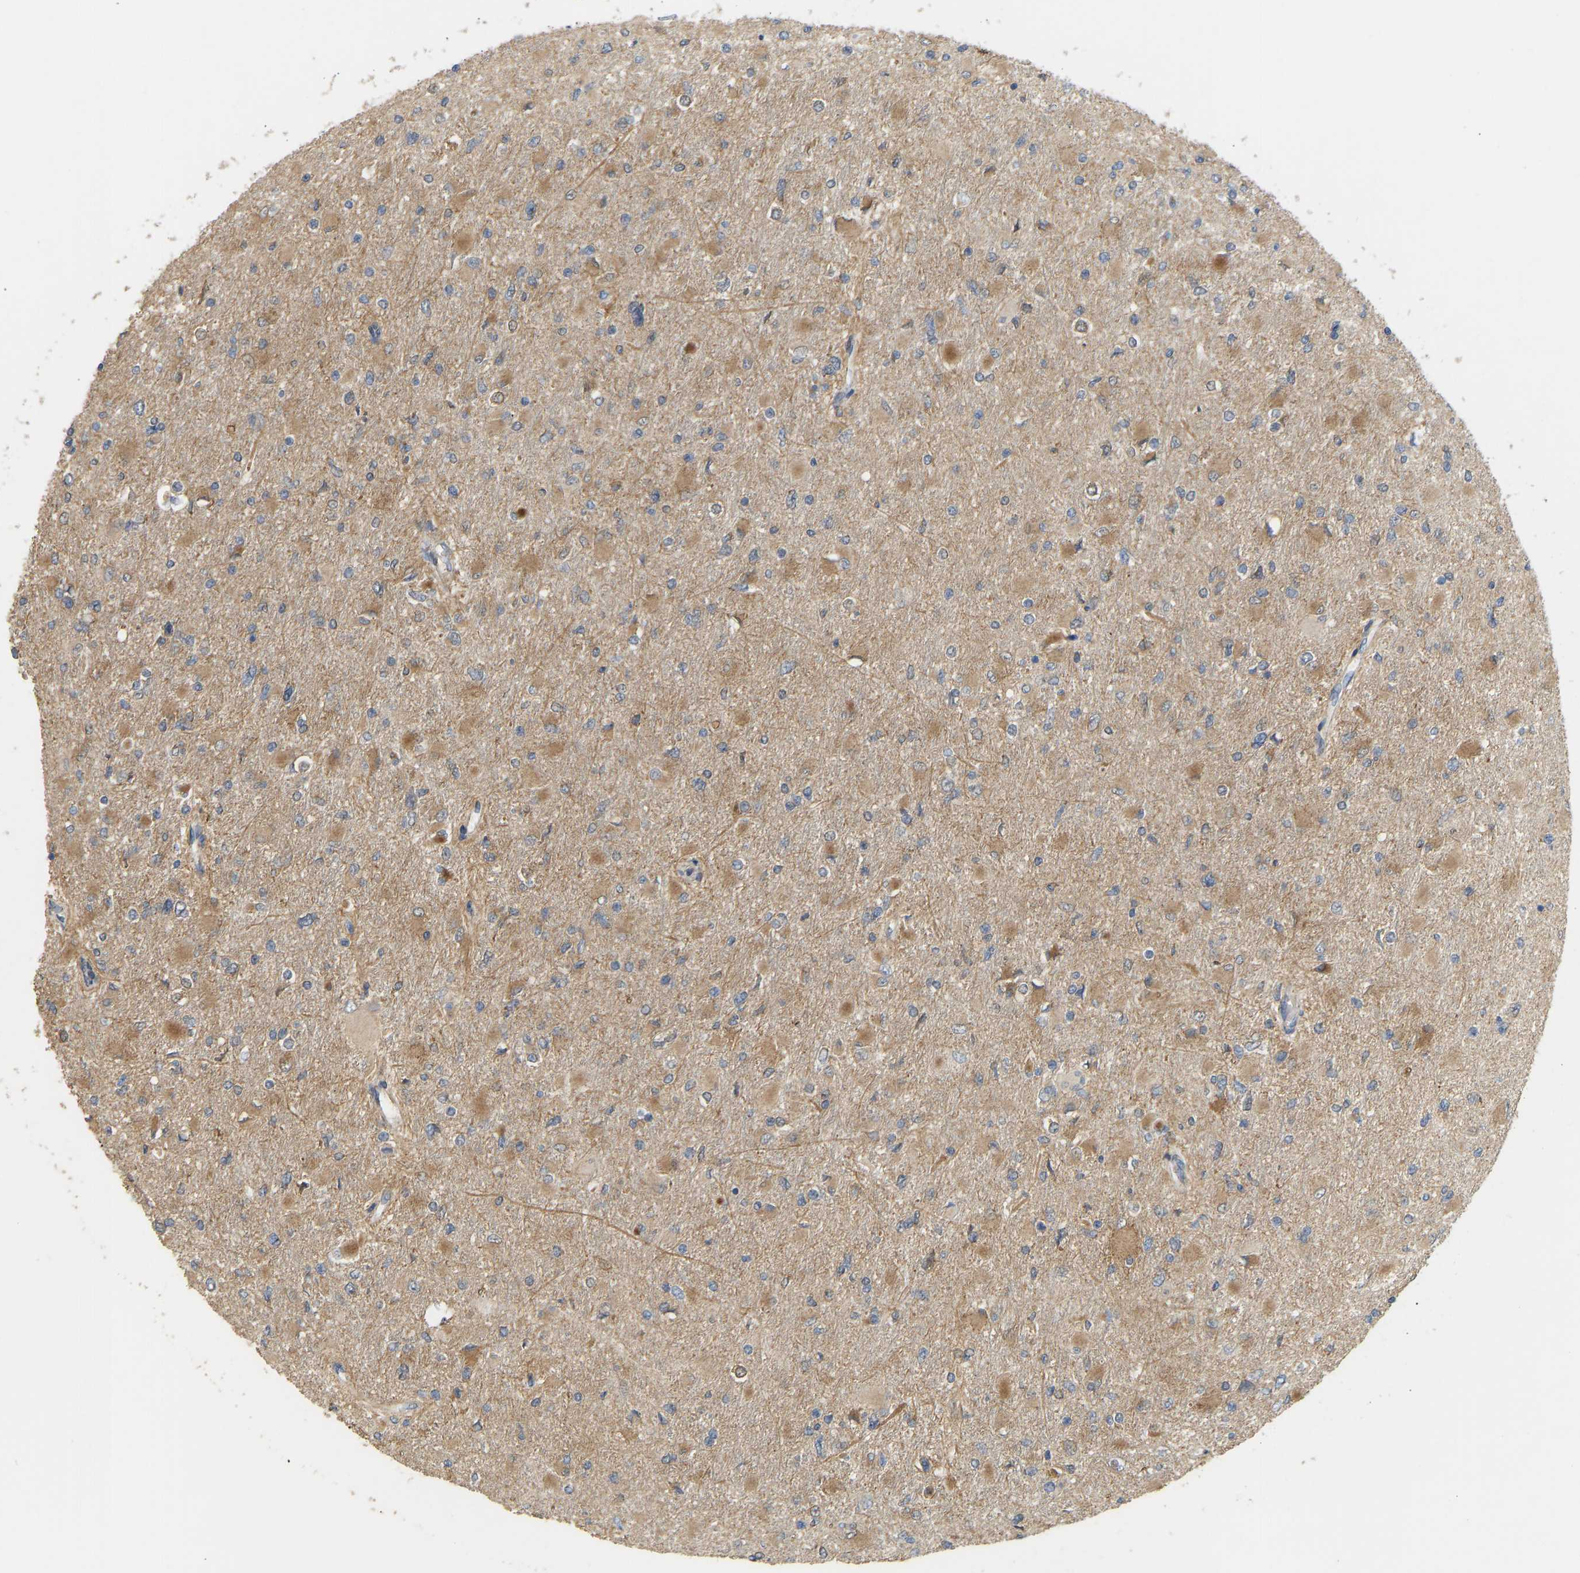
{"staining": {"intensity": "moderate", "quantity": "25%-75%", "location": "cytoplasmic/membranous"}, "tissue": "glioma", "cell_type": "Tumor cells", "image_type": "cancer", "snomed": [{"axis": "morphology", "description": "Glioma, malignant, High grade"}, {"axis": "topography", "description": "Cerebral cortex"}], "caption": "This micrograph displays immunohistochemistry (IHC) staining of human malignant glioma (high-grade), with medium moderate cytoplasmic/membranous expression in about 25%-75% of tumor cells.", "gene": "HACD2", "patient": {"sex": "female", "age": 36}}